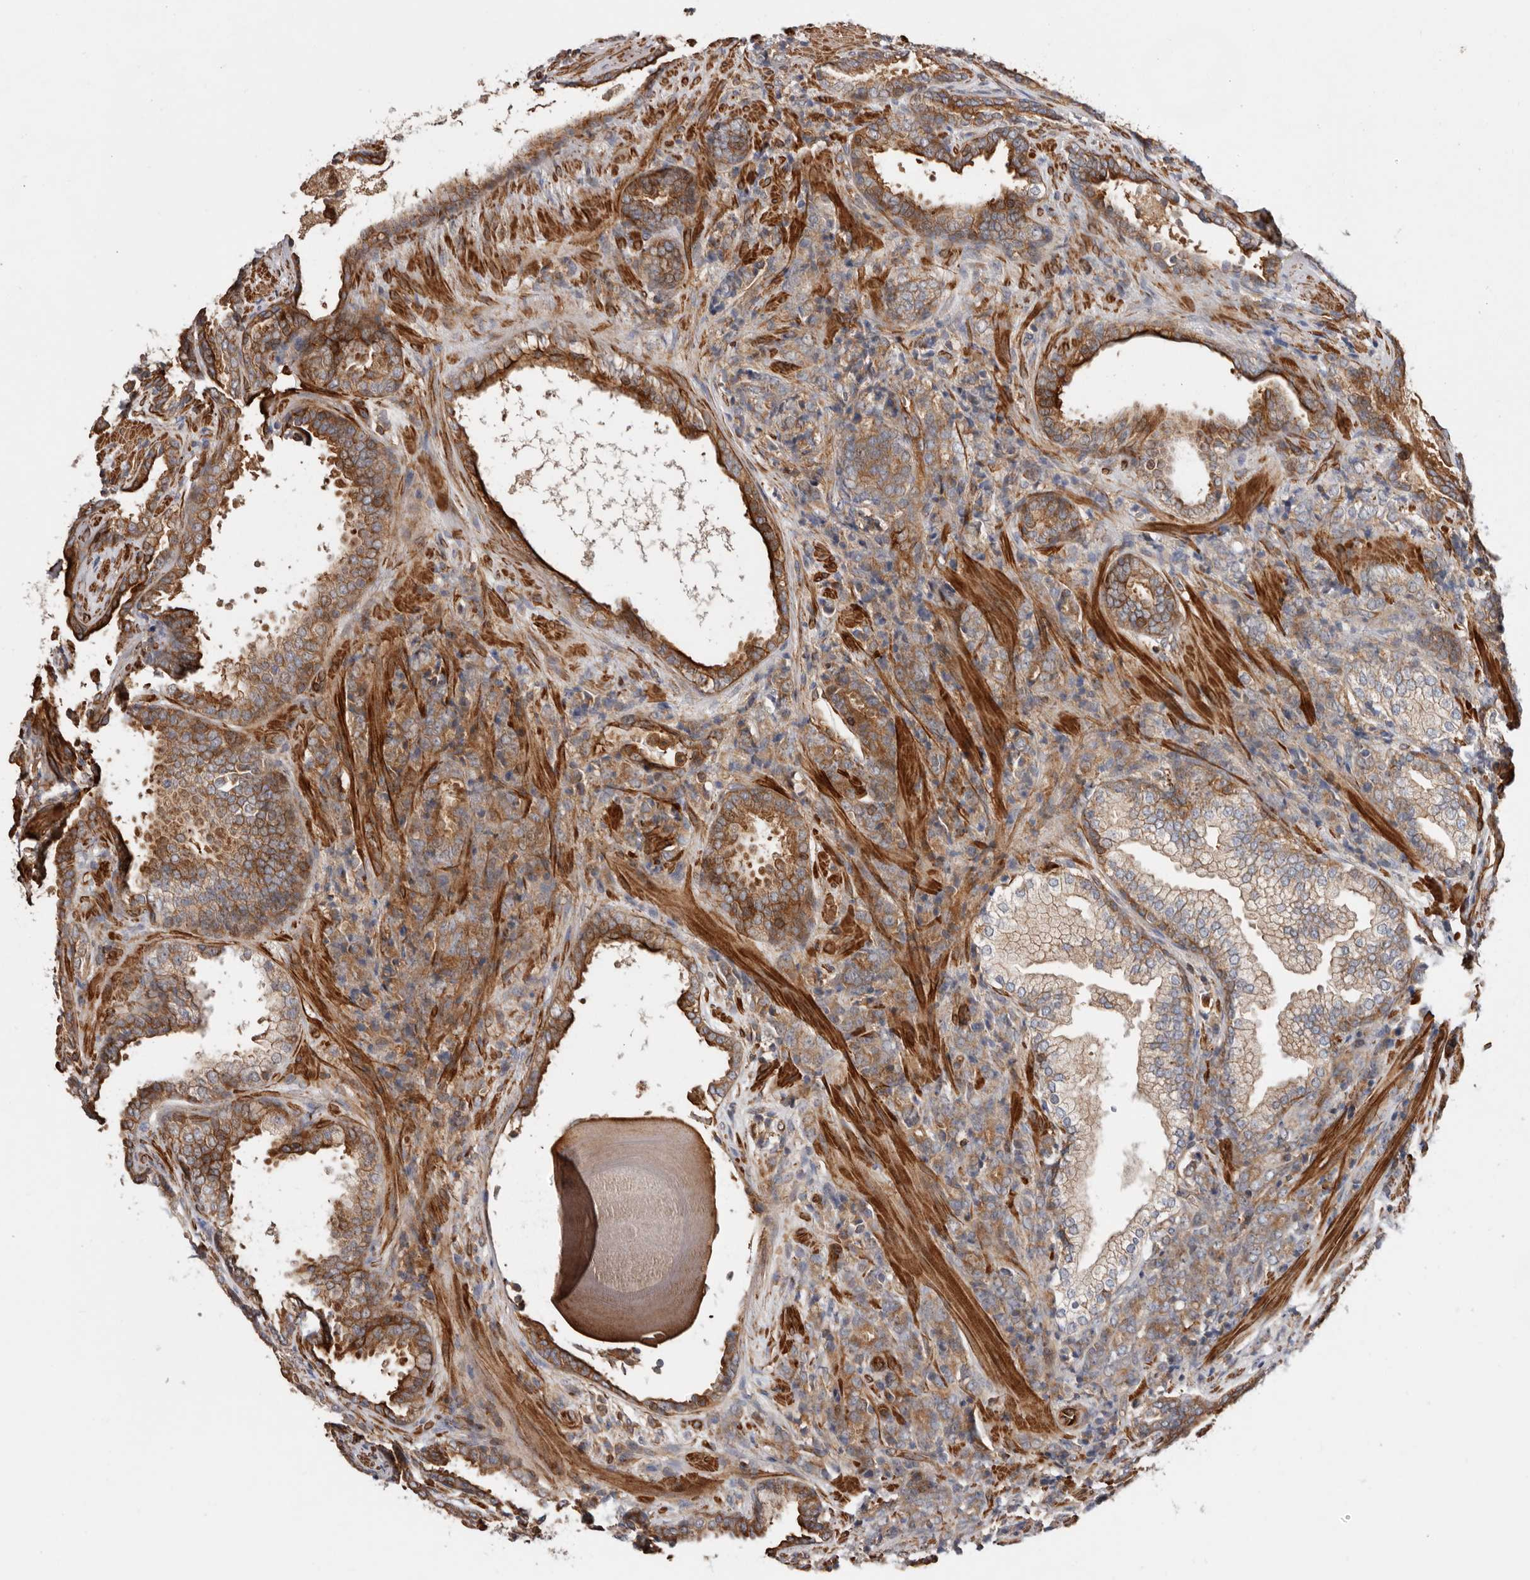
{"staining": {"intensity": "moderate", "quantity": ">75%", "location": "cytoplasmic/membranous"}, "tissue": "prostate cancer", "cell_type": "Tumor cells", "image_type": "cancer", "snomed": [{"axis": "morphology", "description": "Adenocarcinoma, High grade"}, {"axis": "topography", "description": "Prostate"}], "caption": "Protein analysis of prostate adenocarcinoma (high-grade) tissue reveals moderate cytoplasmic/membranous expression in about >75% of tumor cells.", "gene": "TMC7", "patient": {"sex": "male", "age": 62}}